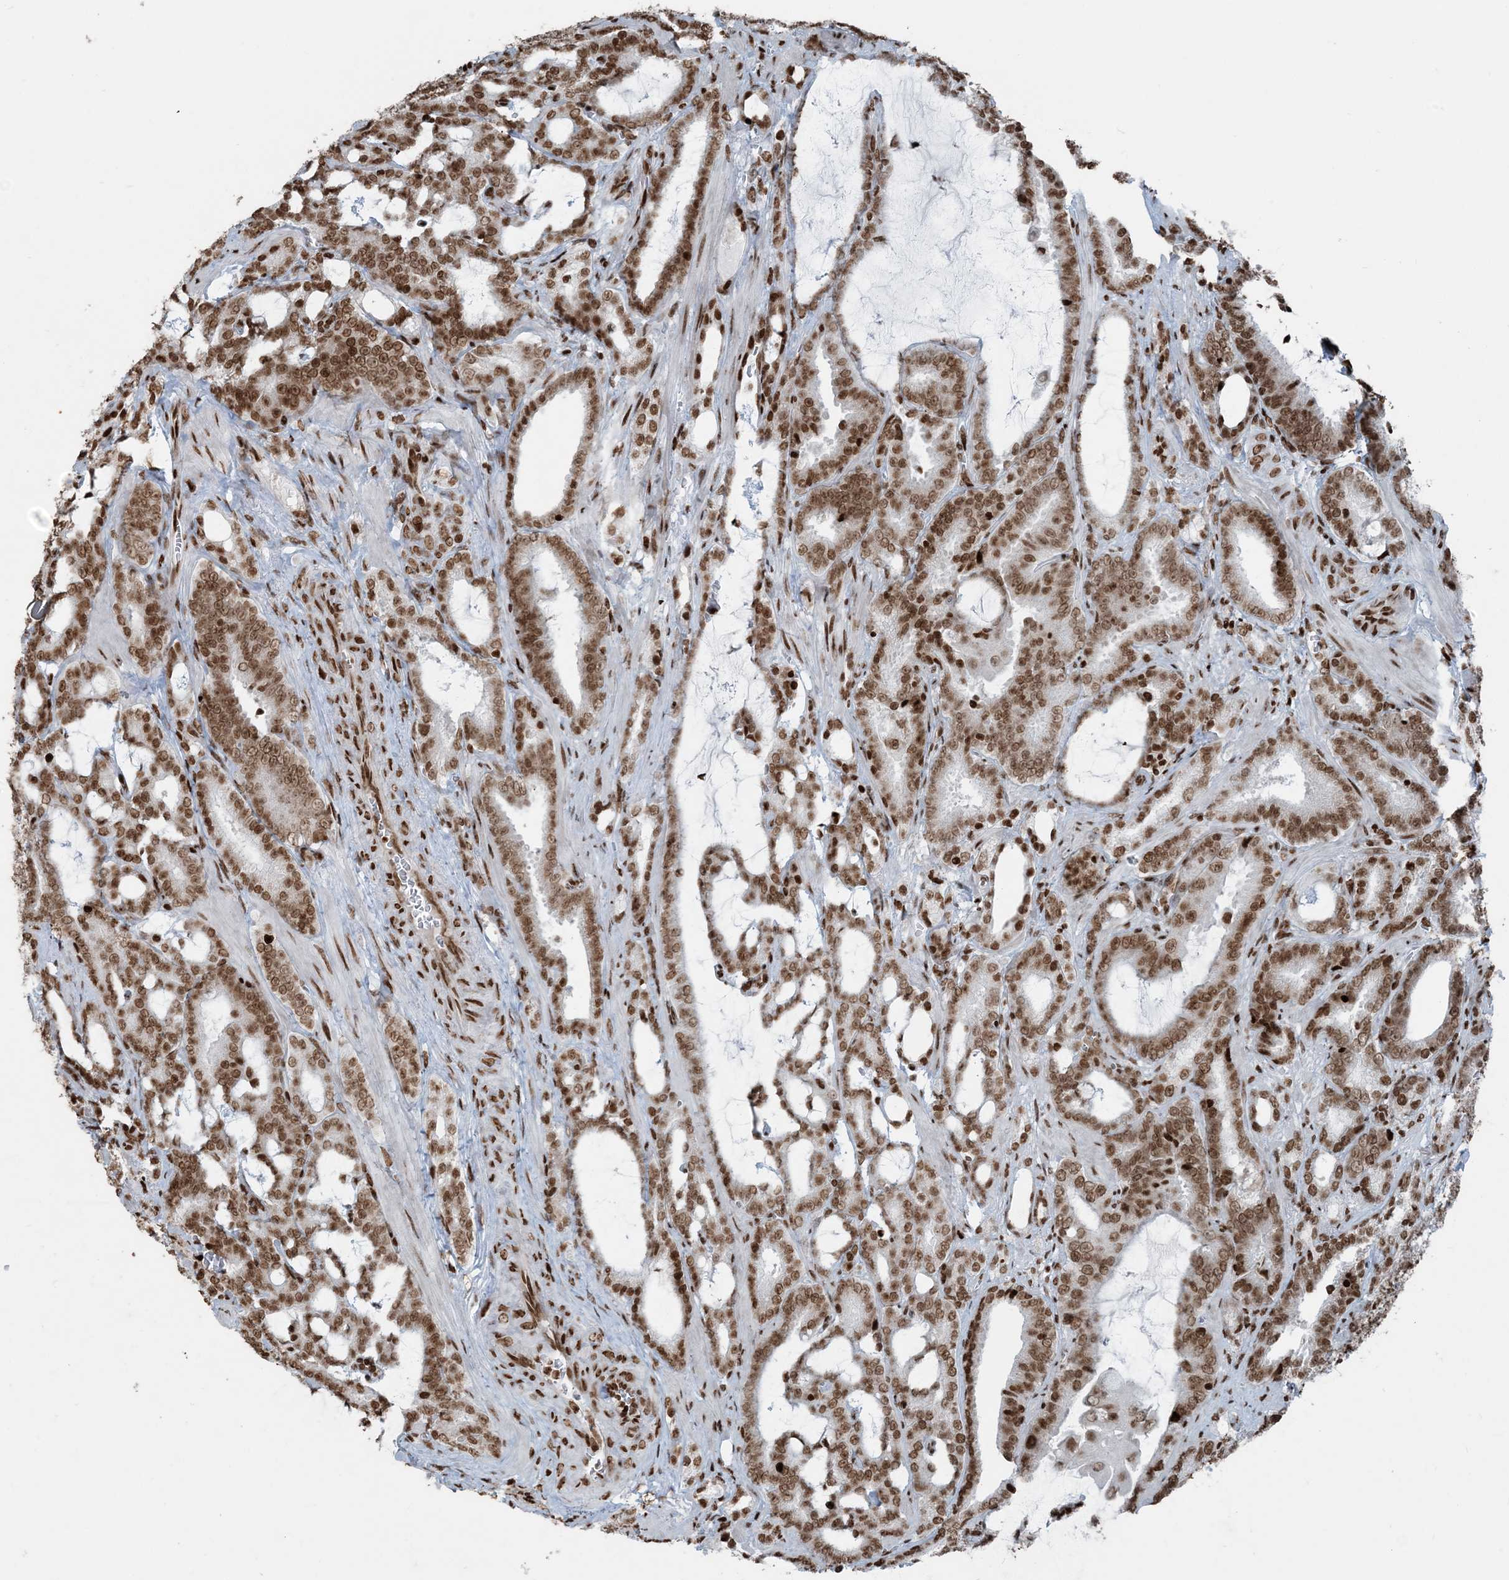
{"staining": {"intensity": "moderate", "quantity": ">75%", "location": "nuclear"}, "tissue": "prostate cancer", "cell_type": "Tumor cells", "image_type": "cancer", "snomed": [{"axis": "morphology", "description": "Adenocarcinoma, High grade"}, {"axis": "topography", "description": "Prostate and seminal vesicle, NOS"}], "caption": "Immunohistochemical staining of human high-grade adenocarcinoma (prostate) shows moderate nuclear protein staining in about >75% of tumor cells. (DAB = brown stain, brightfield microscopy at high magnification).", "gene": "H3-3B", "patient": {"sex": "male", "age": 67}}